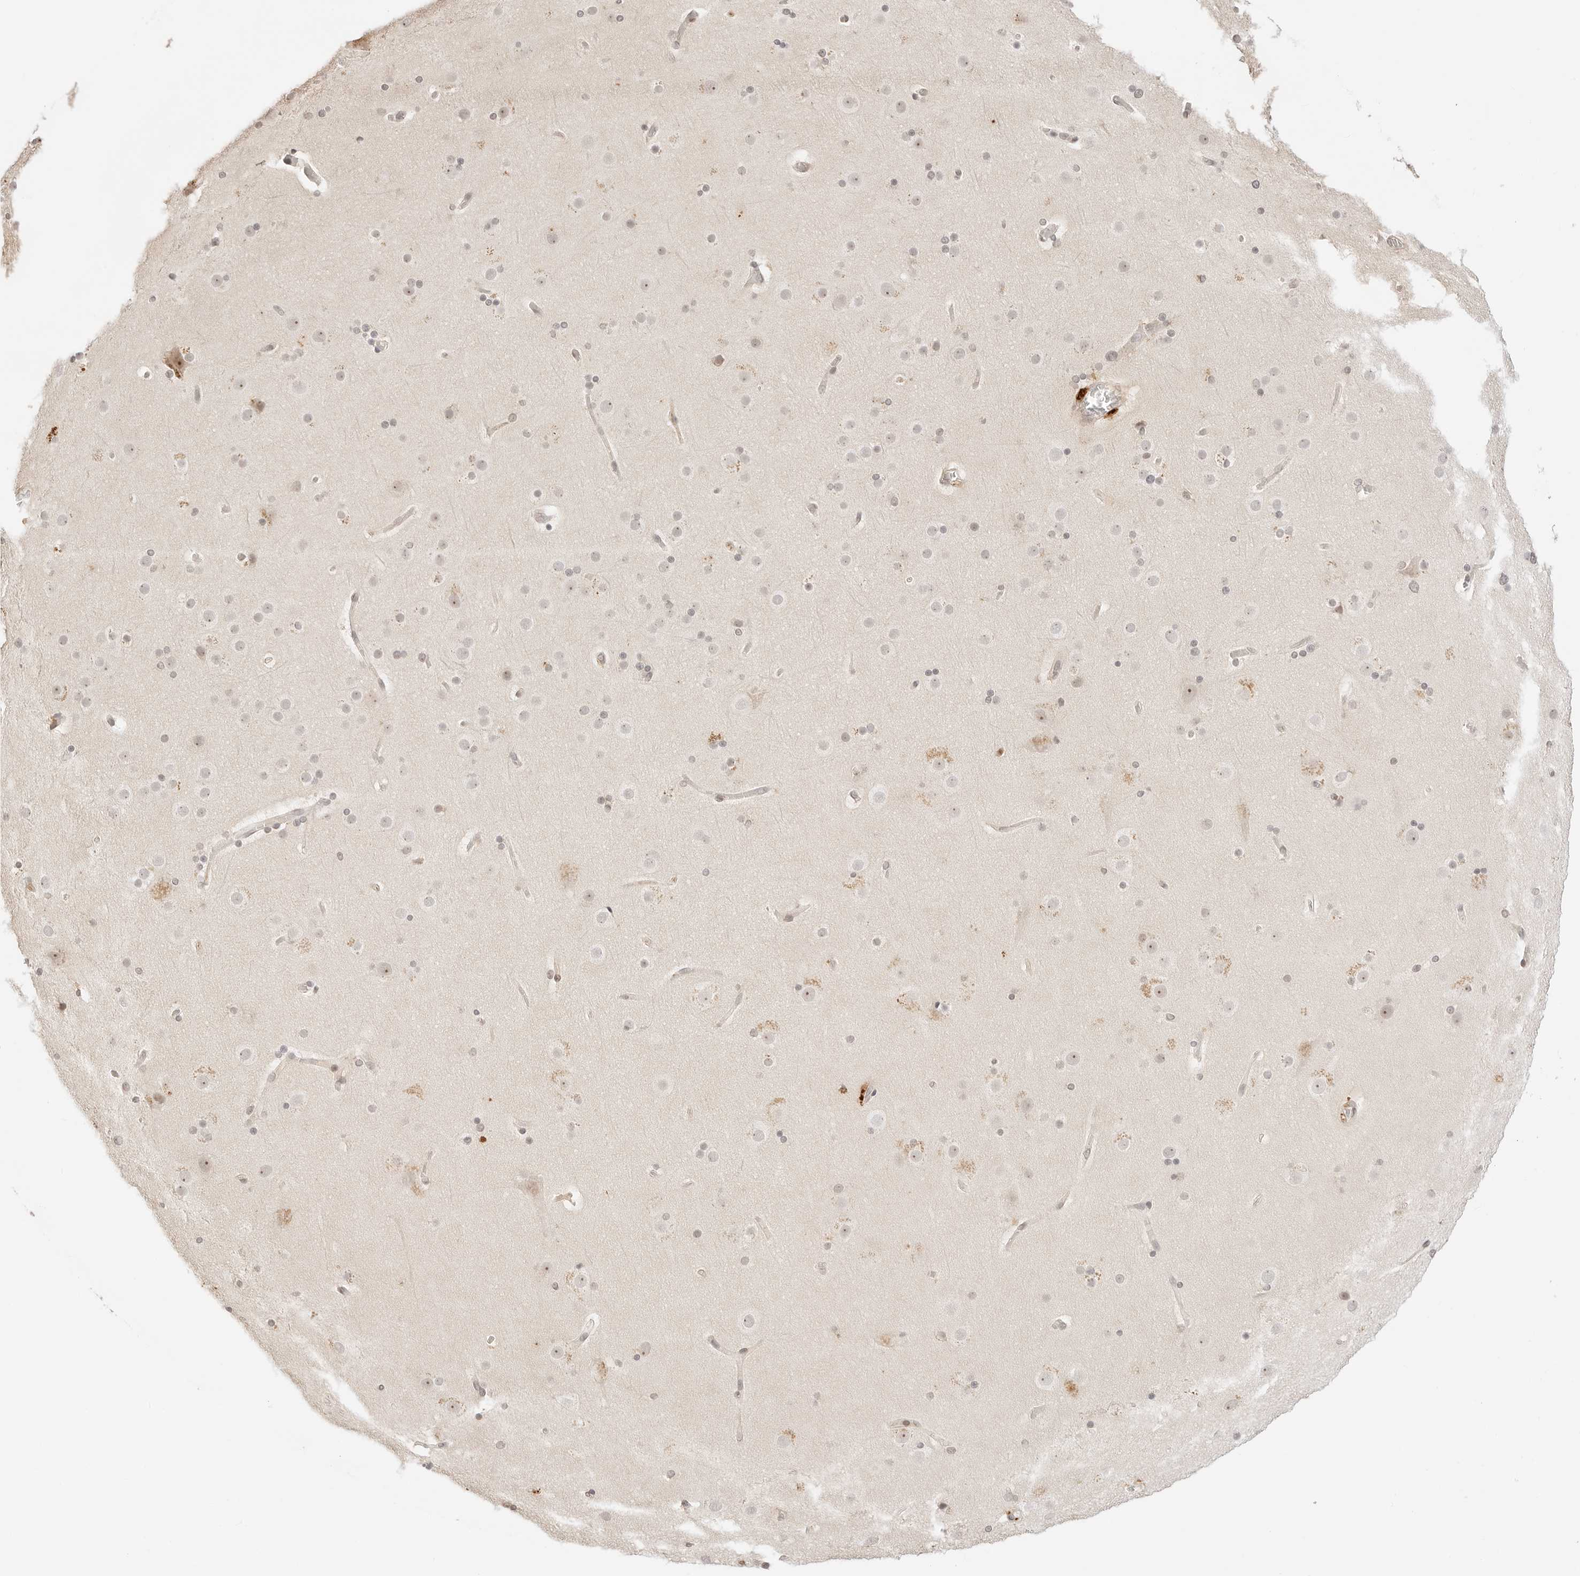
{"staining": {"intensity": "weak", "quantity": "25%-75%", "location": "nuclear"}, "tissue": "cerebral cortex", "cell_type": "Endothelial cells", "image_type": "normal", "snomed": [{"axis": "morphology", "description": "Normal tissue, NOS"}, {"axis": "topography", "description": "Cerebral cortex"}], "caption": "Cerebral cortex stained with DAB immunohistochemistry demonstrates low levels of weak nuclear expression in about 25%-75% of endothelial cells. The protein is stained brown, and the nuclei are stained in blue (DAB (3,3'-diaminobenzidine) IHC with brightfield microscopy, high magnification).", "gene": "RPS6KL1", "patient": {"sex": "male", "age": 57}}